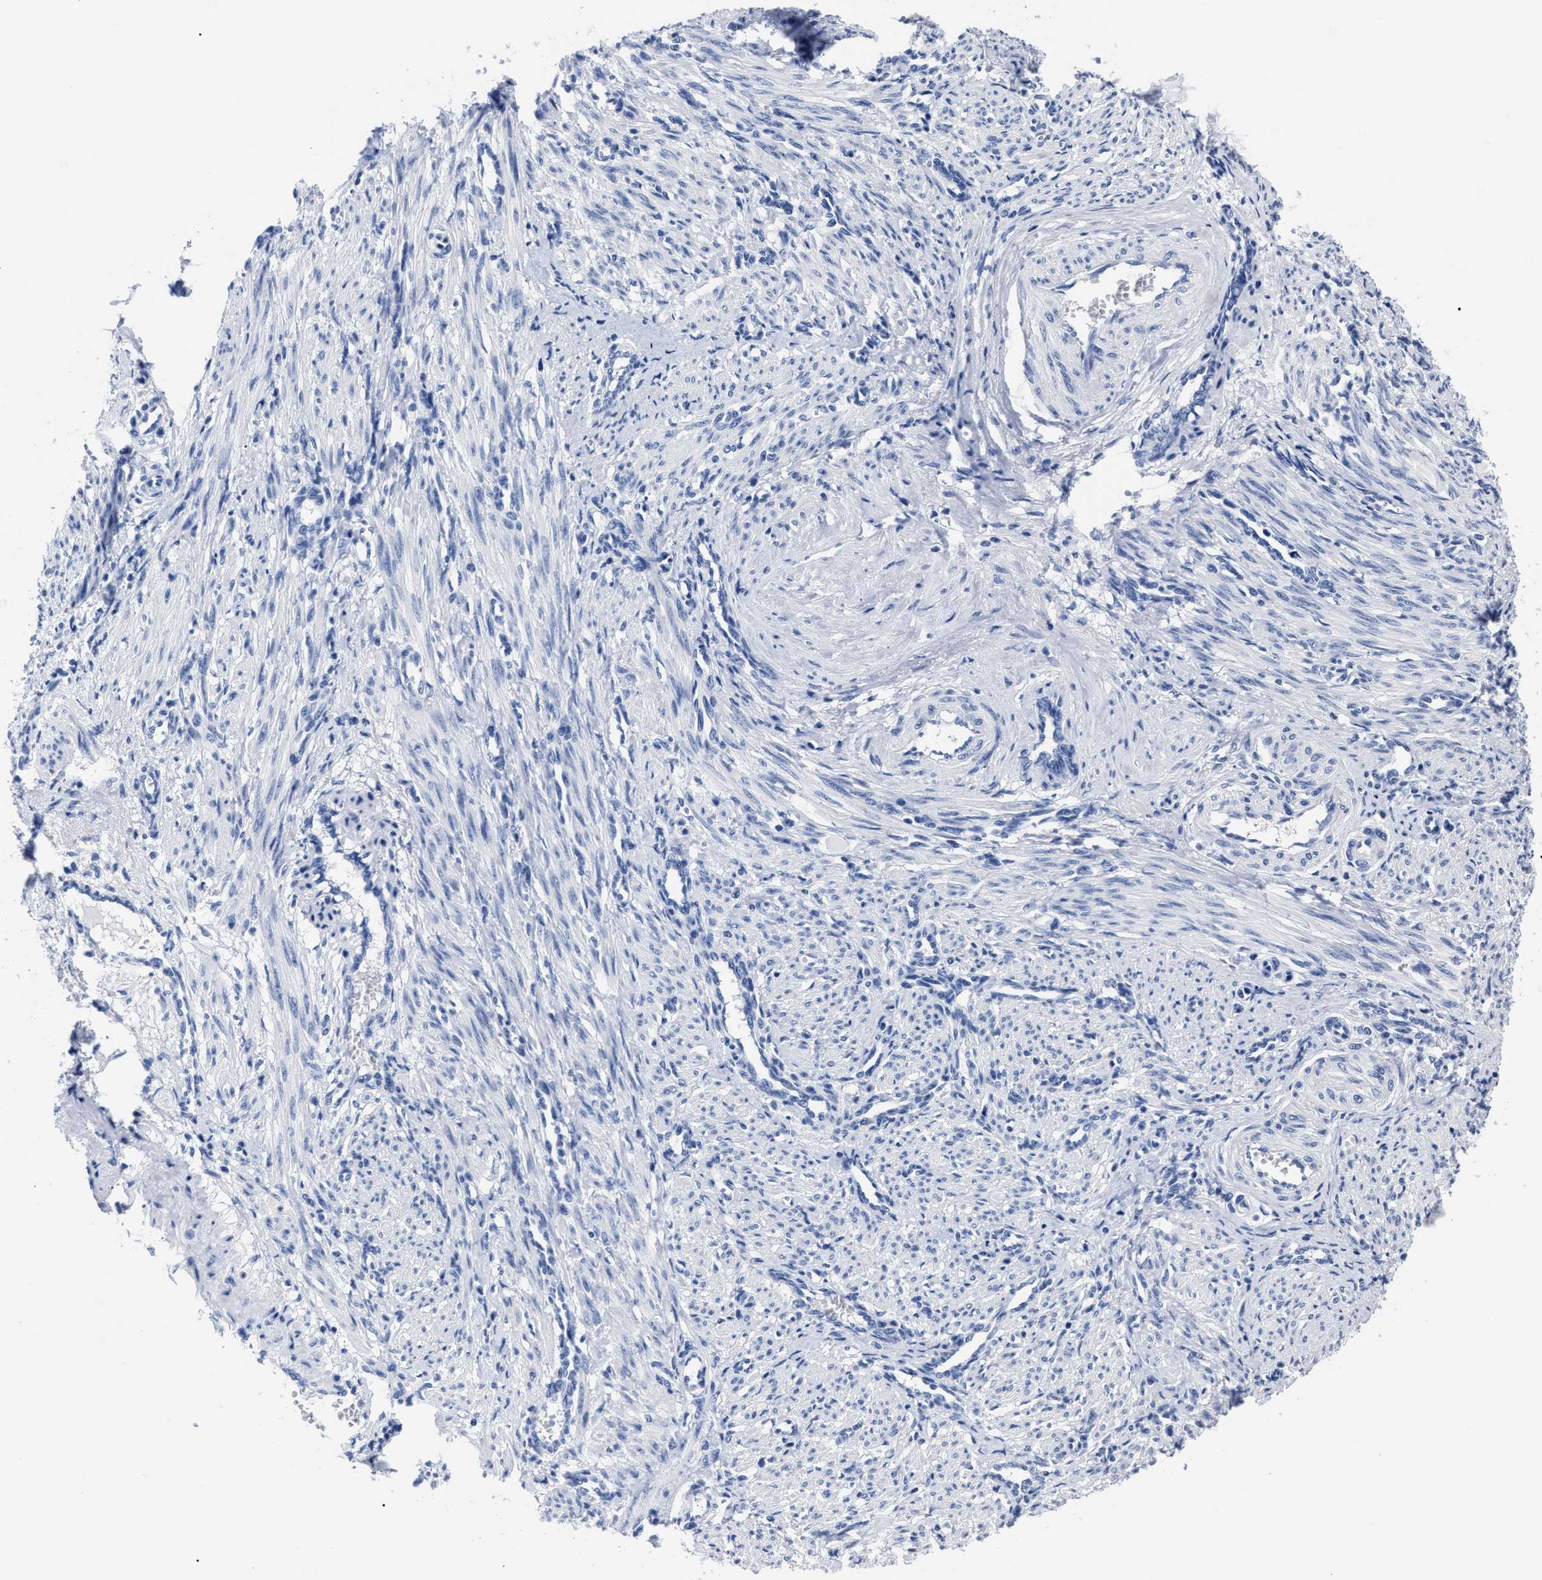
{"staining": {"intensity": "negative", "quantity": "none", "location": "none"}, "tissue": "smooth muscle", "cell_type": "Smooth muscle cells", "image_type": "normal", "snomed": [{"axis": "morphology", "description": "Normal tissue, NOS"}, {"axis": "topography", "description": "Endometrium"}], "caption": "This histopathology image is of normal smooth muscle stained with immunohistochemistry (IHC) to label a protein in brown with the nuclei are counter-stained blue. There is no expression in smooth muscle cells.", "gene": "ALPG", "patient": {"sex": "female", "age": 33}}